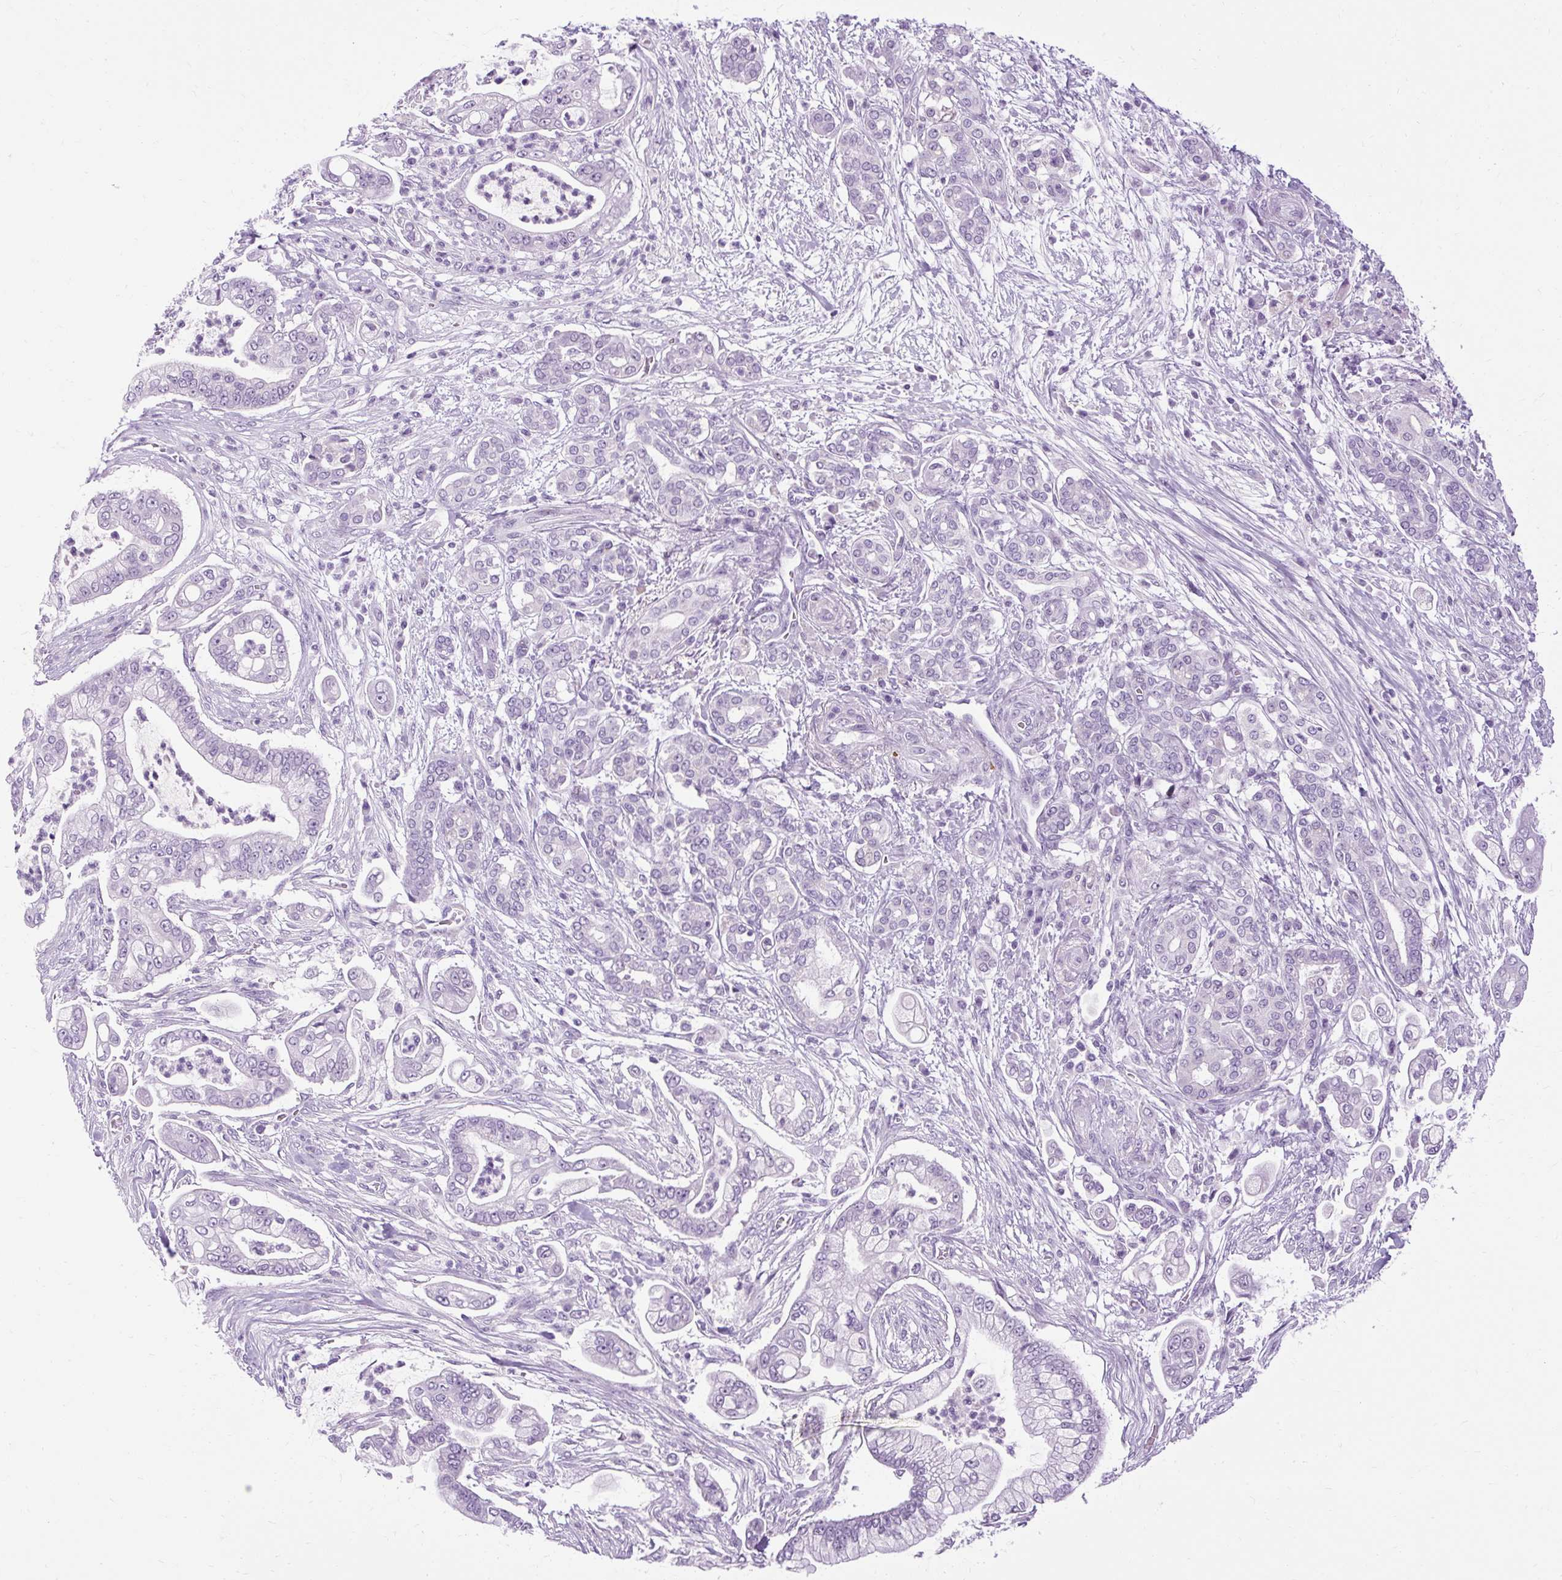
{"staining": {"intensity": "negative", "quantity": "none", "location": "none"}, "tissue": "pancreatic cancer", "cell_type": "Tumor cells", "image_type": "cancer", "snomed": [{"axis": "morphology", "description": "Adenocarcinoma, NOS"}, {"axis": "topography", "description": "Pancreas"}], "caption": "The photomicrograph reveals no significant staining in tumor cells of pancreatic cancer (adenocarcinoma).", "gene": "B3GNT4", "patient": {"sex": "female", "age": 69}}